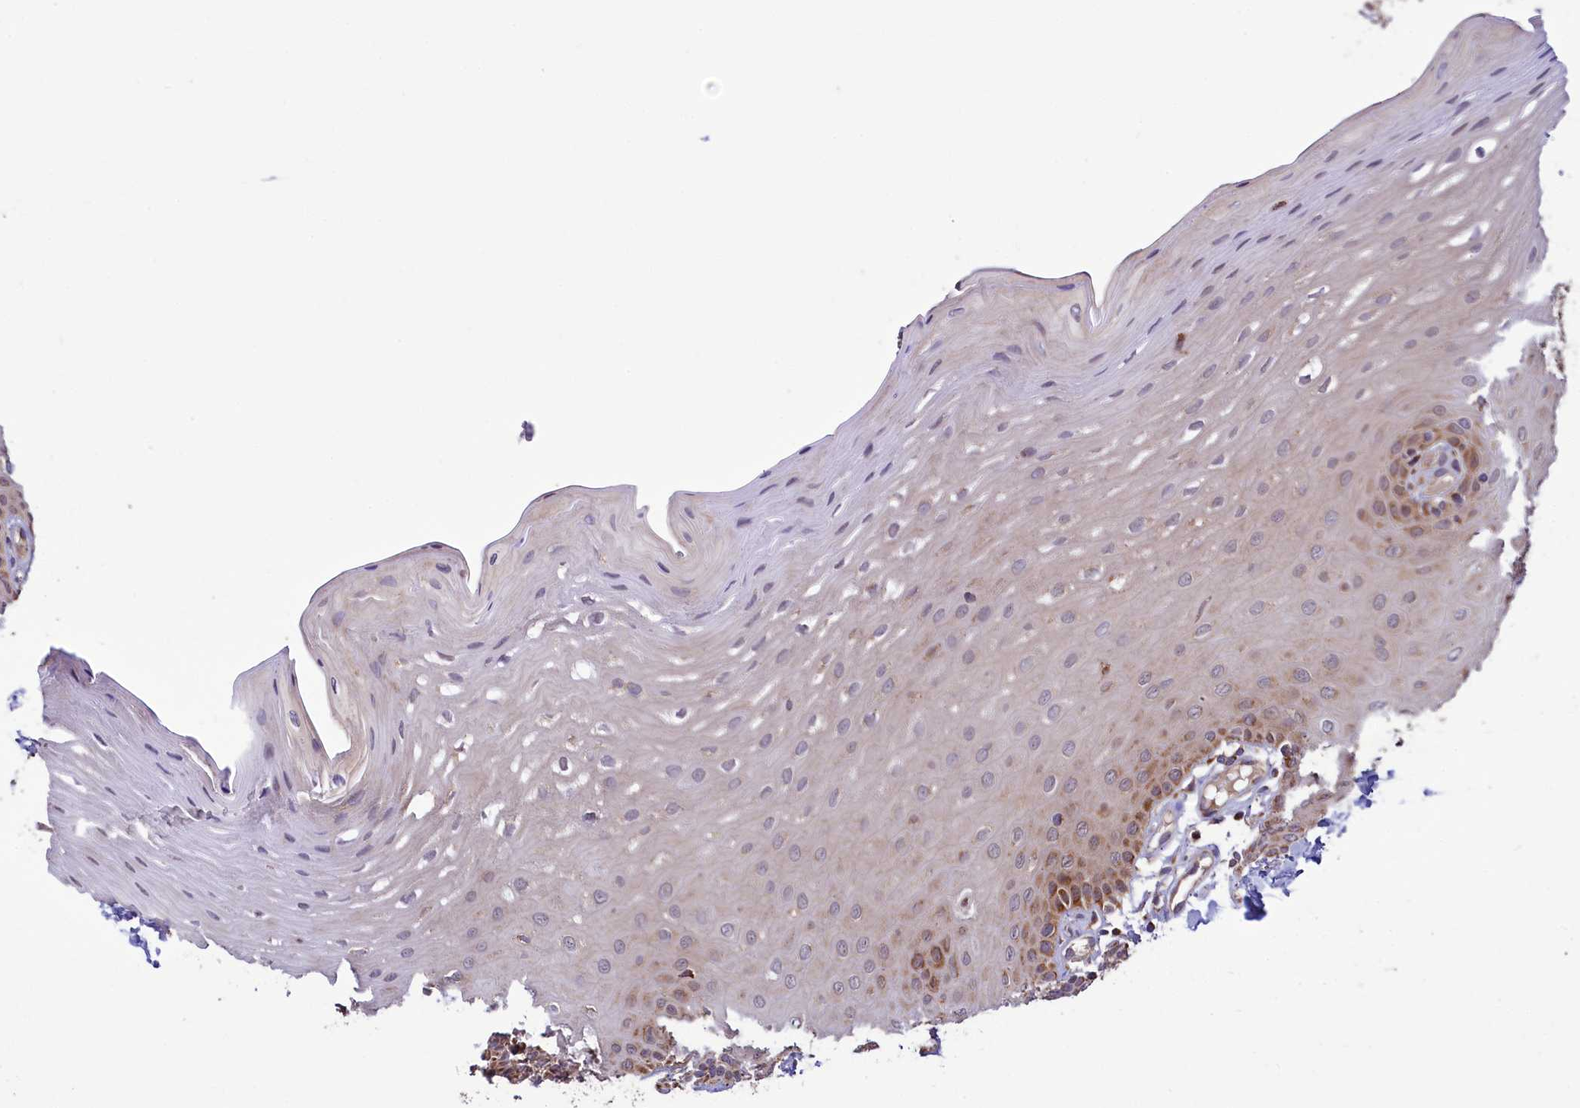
{"staining": {"intensity": "moderate", "quantity": "25%-75%", "location": "cytoplasmic/membranous"}, "tissue": "oral mucosa", "cell_type": "Squamous epithelial cells", "image_type": "normal", "snomed": [{"axis": "morphology", "description": "Normal tissue, NOS"}, {"axis": "topography", "description": "Oral tissue"}], "caption": "Protein staining demonstrates moderate cytoplasmic/membranous positivity in approximately 25%-75% of squamous epithelial cells in unremarkable oral mucosa.", "gene": "STARD5", "patient": {"sex": "female", "age": 39}}